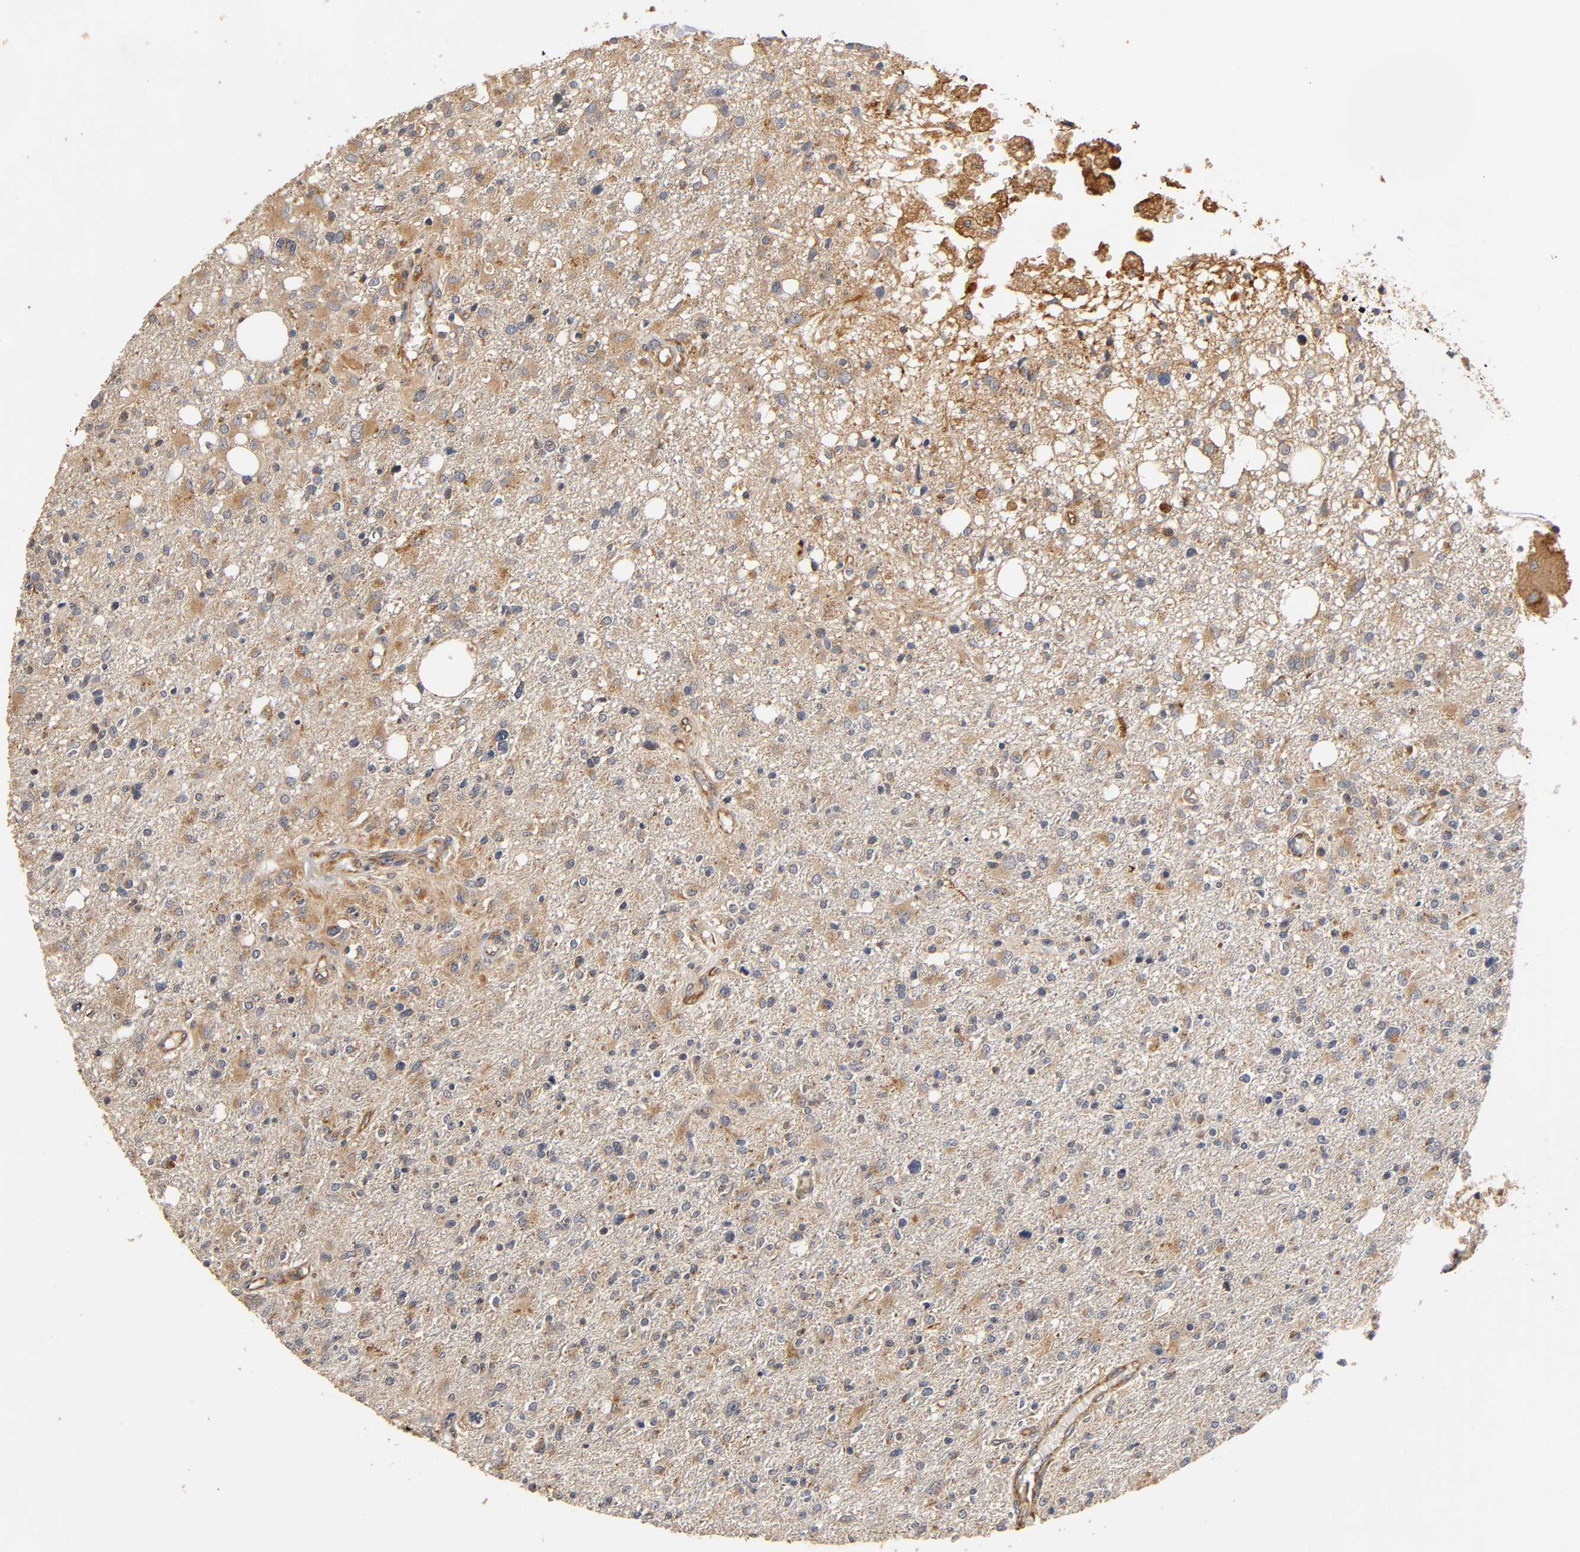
{"staining": {"intensity": "weak", "quantity": "25%-75%", "location": "cytoplasmic/membranous"}, "tissue": "glioma", "cell_type": "Tumor cells", "image_type": "cancer", "snomed": [{"axis": "morphology", "description": "Glioma, malignant, High grade"}, {"axis": "topography", "description": "Cerebral cortex"}], "caption": "Protein staining of glioma tissue shows weak cytoplasmic/membranous positivity in about 25%-75% of tumor cells.", "gene": "SCAP", "patient": {"sex": "male", "age": 76}}